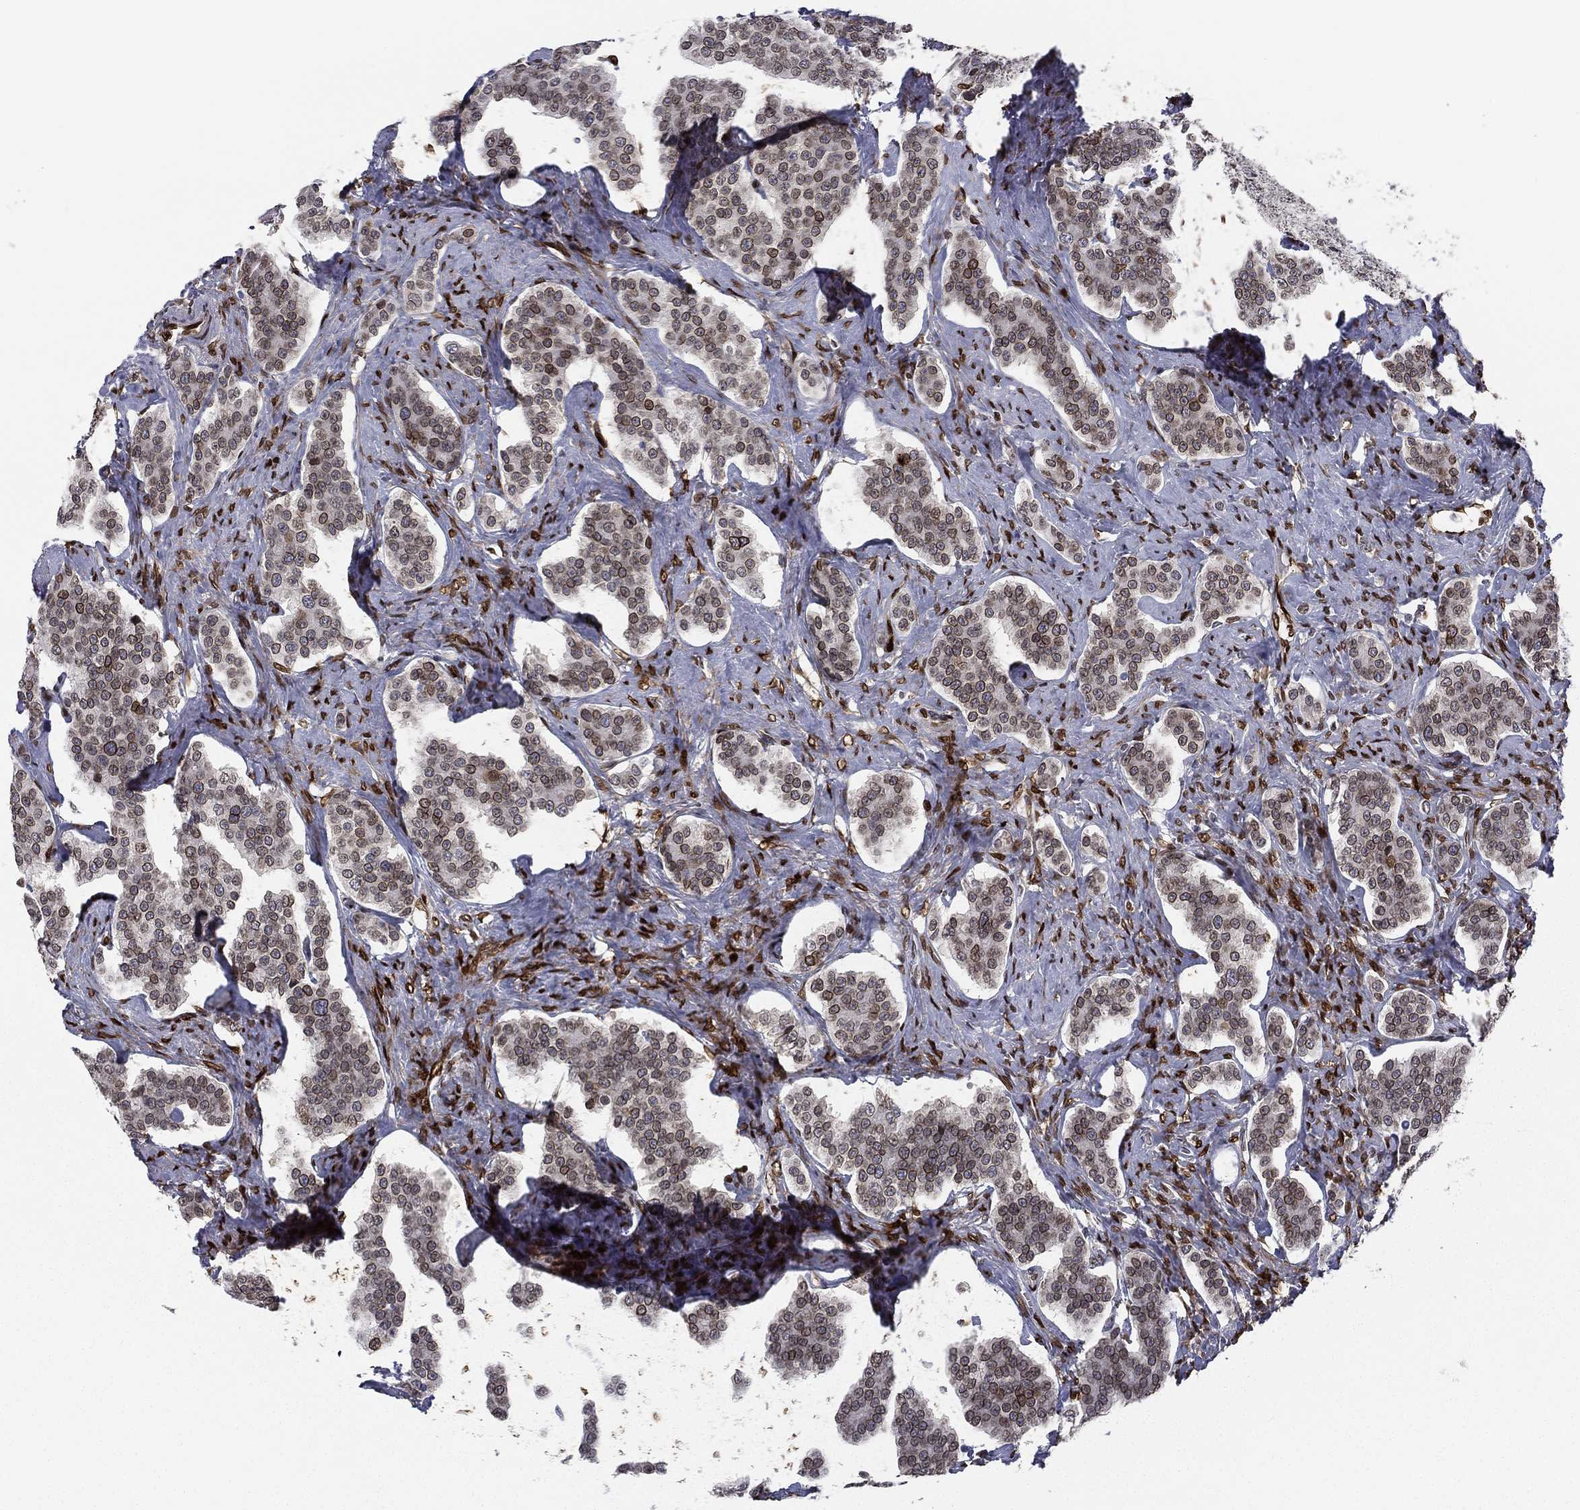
{"staining": {"intensity": "moderate", "quantity": "25%-75%", "location": "nuclear"}, "tissue": "carcinoid", "cell_type": "Tumor cells", "image_type": "cancer", "snomed": [{"axis": "morphology", "description": "Carcinoid, malignant, NOS"}, {"axis": "topography", "description": "Small intestine"}], "caption": "The immunohistochemical stain highlights moderate nuclear positivity in tumor cells of carcinoid tissue.", "gene": "LMNB1", "patient": {"sex": "female", "age": 58}}